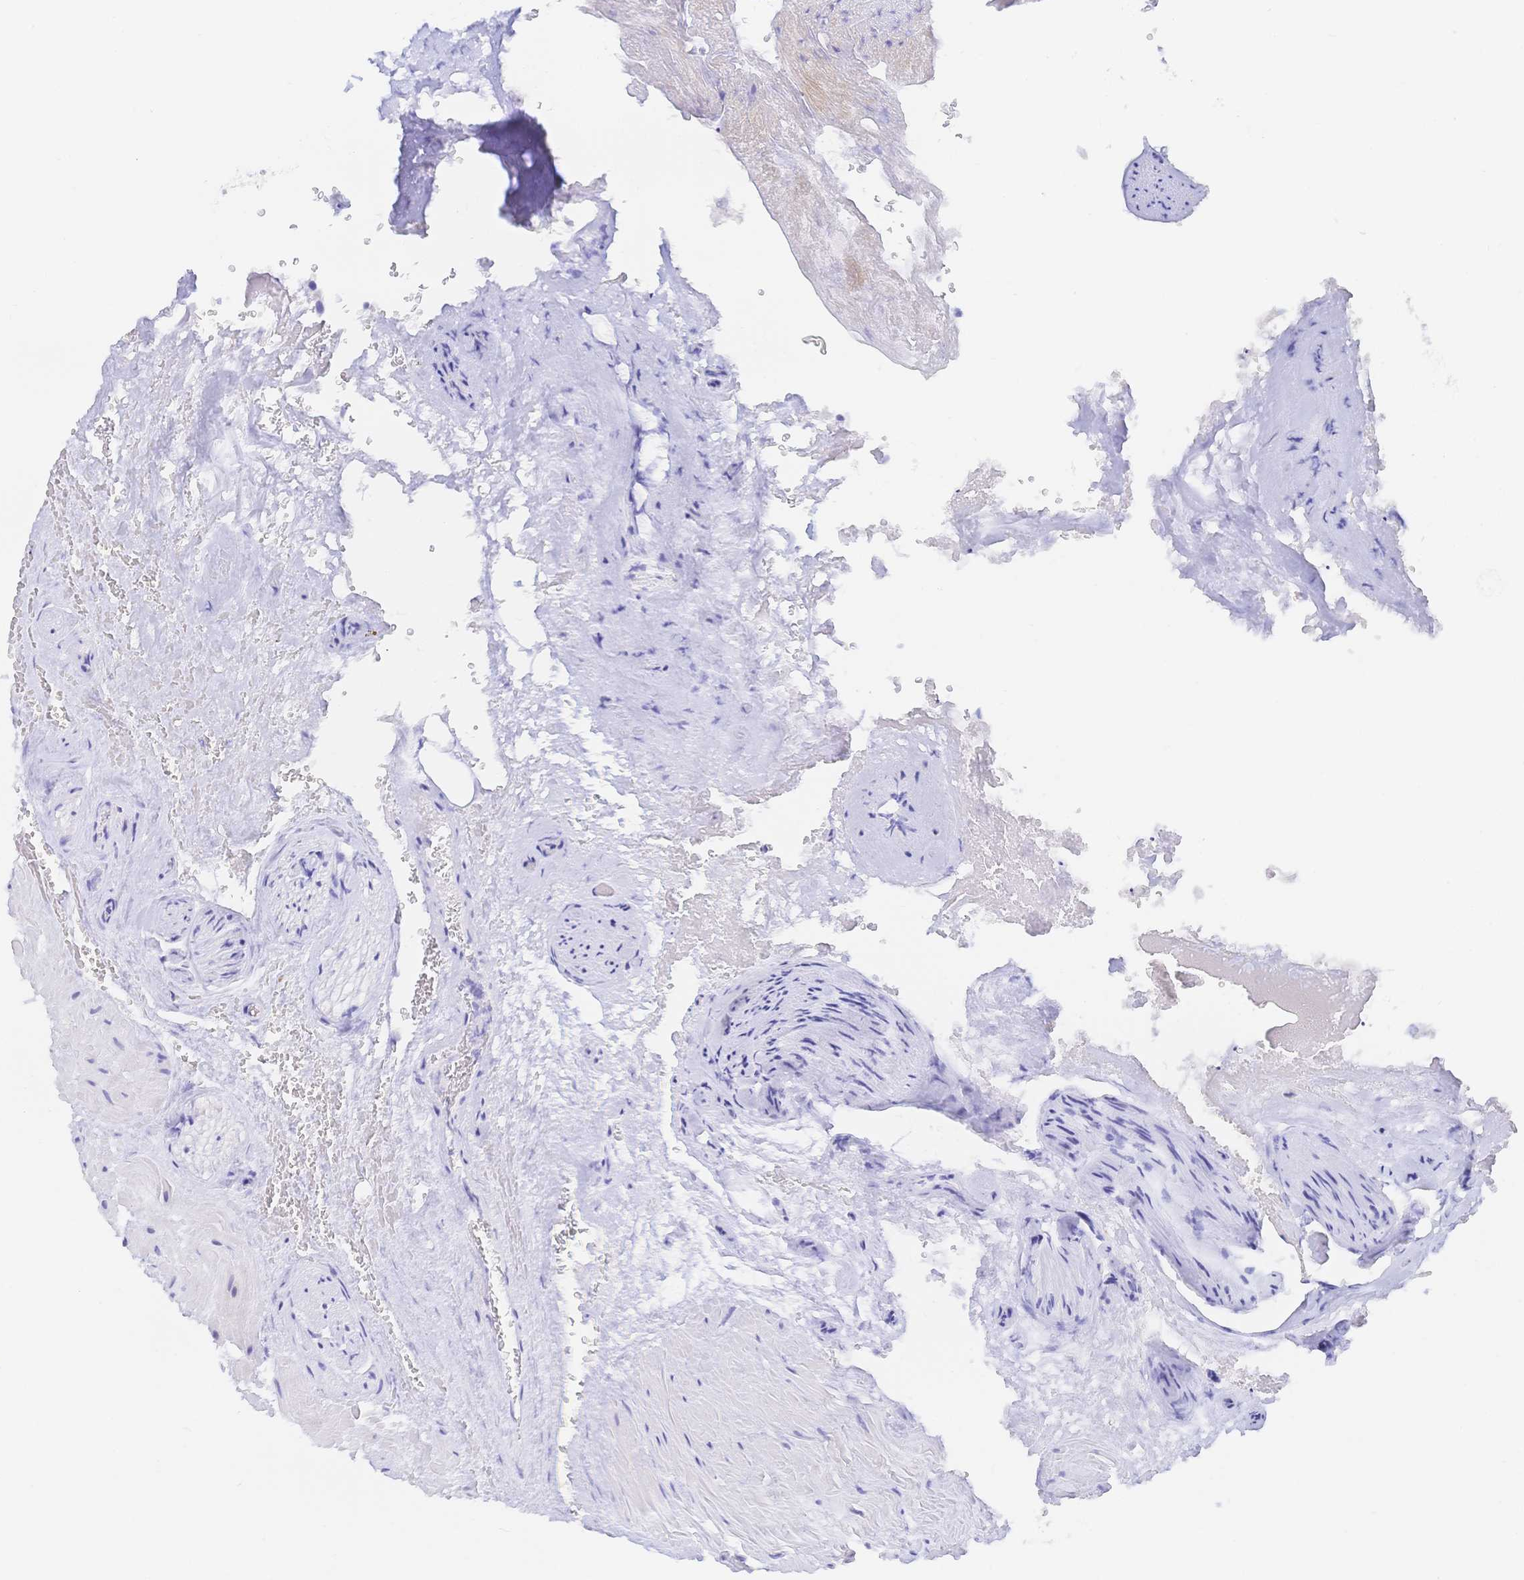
{"staining": {"intensity": "negative", "quantity": "none", "location": "none"}, "tissue": "seminal vesicle", "cell_type": "Glandular cells", "image_type": "normal", "snomed": [{"axis": "morphology", "description": "Normal tissue, NOS"}, {"axis": "topography", "description": "Seminal veicle"}], "caption": "Immunohistochemistry image of unremarkable seminal vesicle: seminal vesicle stained with DAB (3,3'-diaminobenzidine) displays no significant protein staining in glandular cells.", "gene": "KCNH6", "patient": {"sex": "male", "age": 47}}